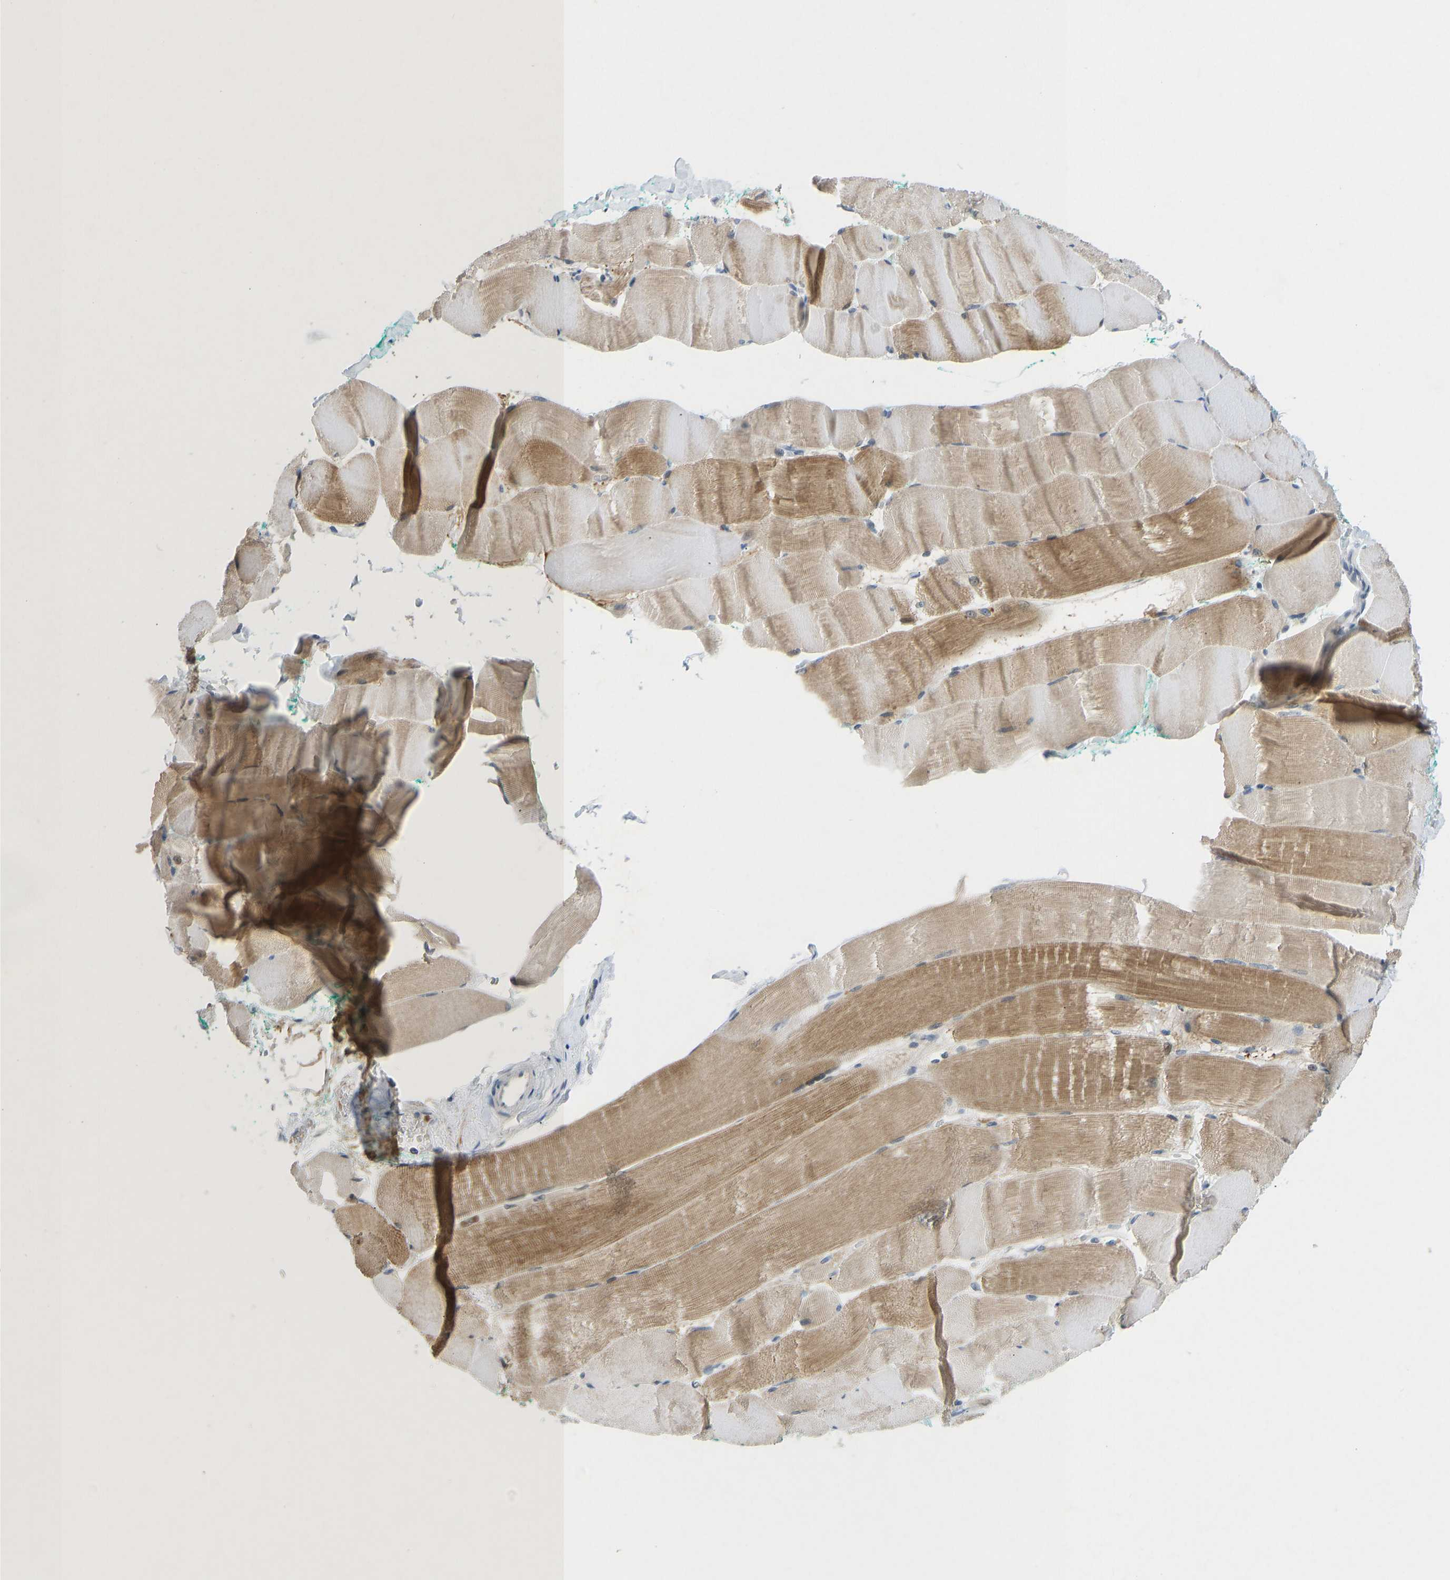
{"staining": {"intensity": "moderate", "quantity": "25%-75%", "location": "cytoplasmic/membranous"}, "tissue": "skeletal muscle", "cell_type": "Myocytes", "image_type": "normal", "snomed": [{"axis": "morphology", "description": "Normal tissue, NOS"}, {"axis": "morphology", "description": "Squamous cell carcinoma, NOS"}, {"axis": "topography", "description": "Skeletal muscle"}], "caption": "DAB (3,3'-diaminobenzidine) immunohistochemical staining of benign human skeletal muscle shows moderate cytoplasmic/membranous protein staining in about 25%-75% of myocytes. The protein of interest is stained brown, and the nuclei are stained in blue (DAB IHC with brightfield microscopy, high magnification).", "gene": "TXNDC2", "patient": {"sex": "male", "age": 51}}